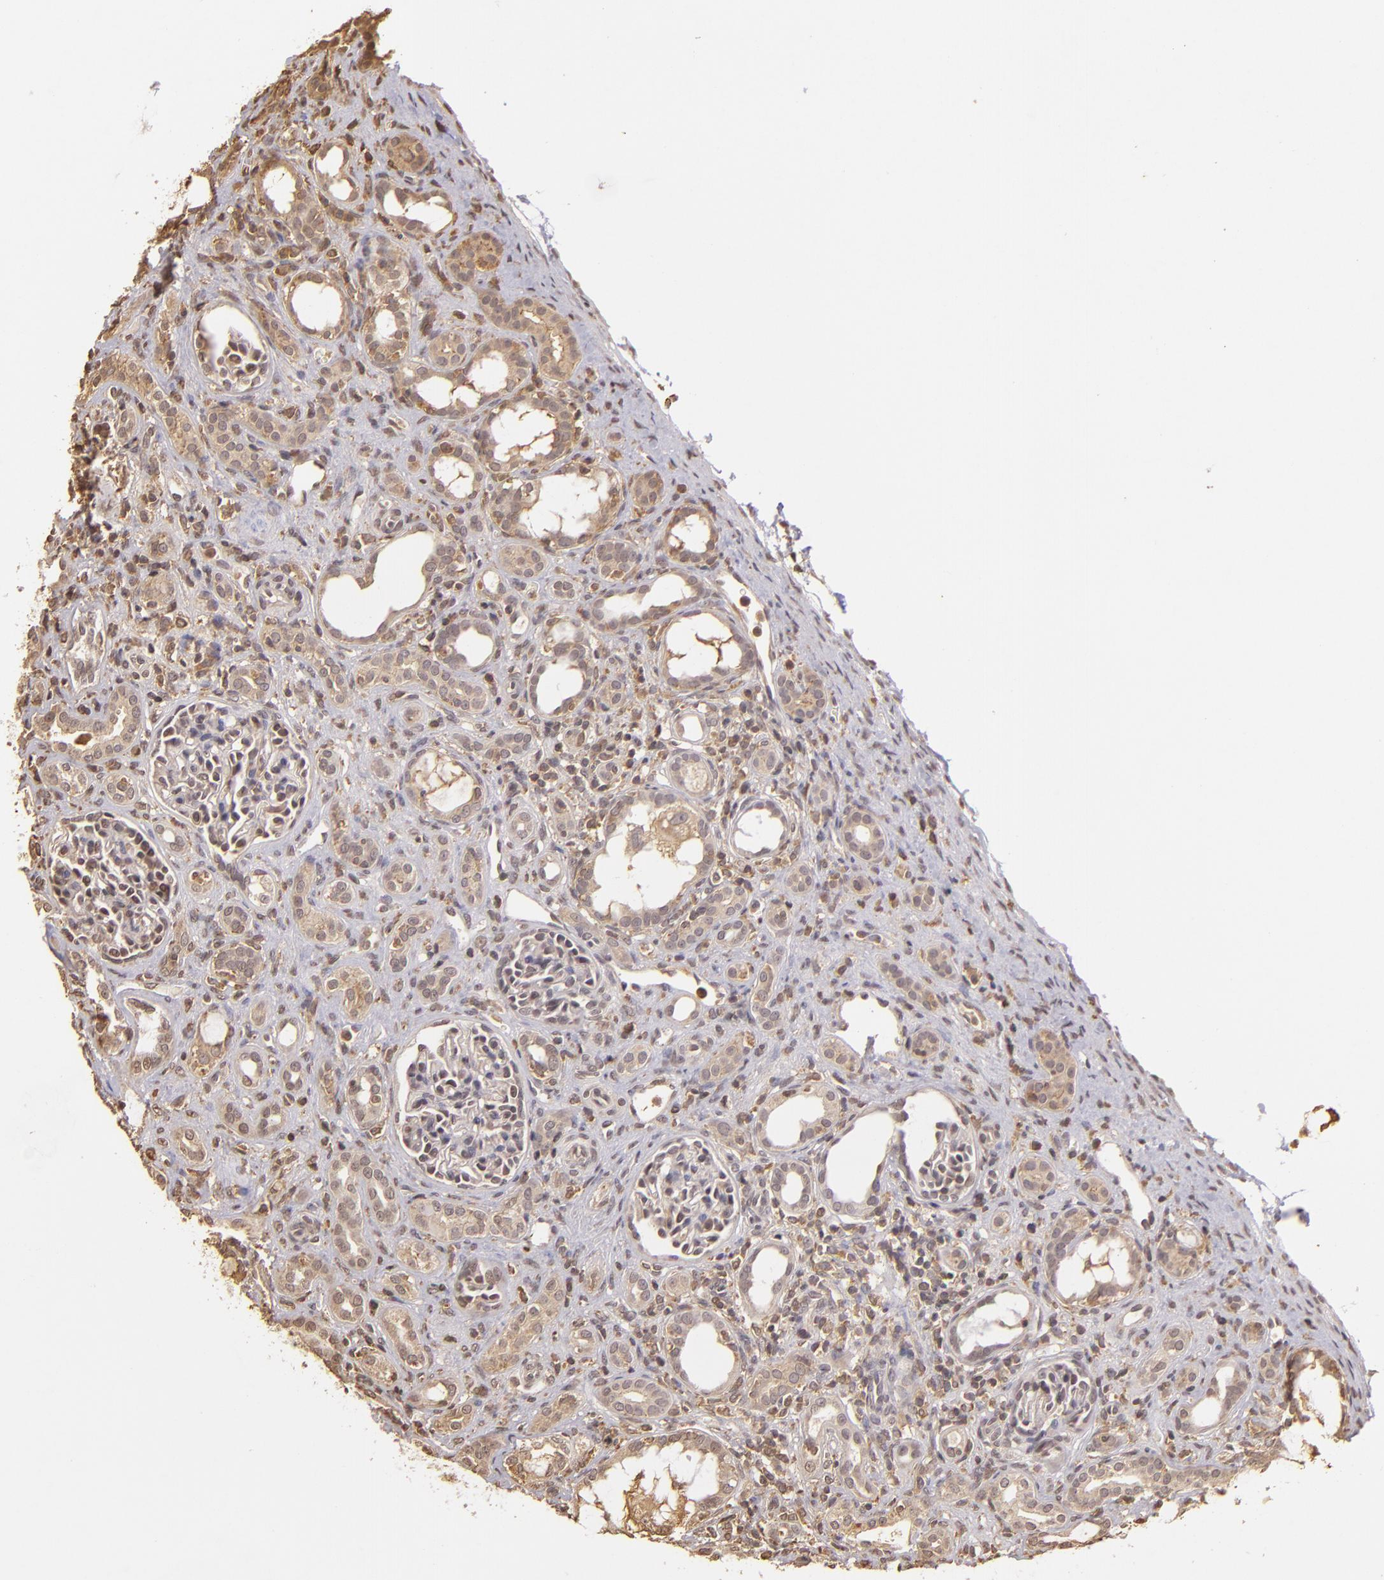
{"staining": {"intensity": "negative", "quantity": "none", "location": "none"}, "tissue": "kidney", "cell_type": "Cells in glomeruli", "image_type": "normal", "snomed": [{"axis": "morphology", "description": "Normal tissue, NOS"}, {"axis": "topography", "description": "Kidney"}], "caption": "This image is of benign kidney stained with IHC to label a protein in brown with the nuclei are counter-stained blue. There is no staining in cells in glomeruli. Brightfield microscopy of immunohistochemistry stained with DAB (brown) and hematoxylin (blue), captured at high magnification.", "gene": "ARPC2", "patient": {"sex": "male", "age": 7}}